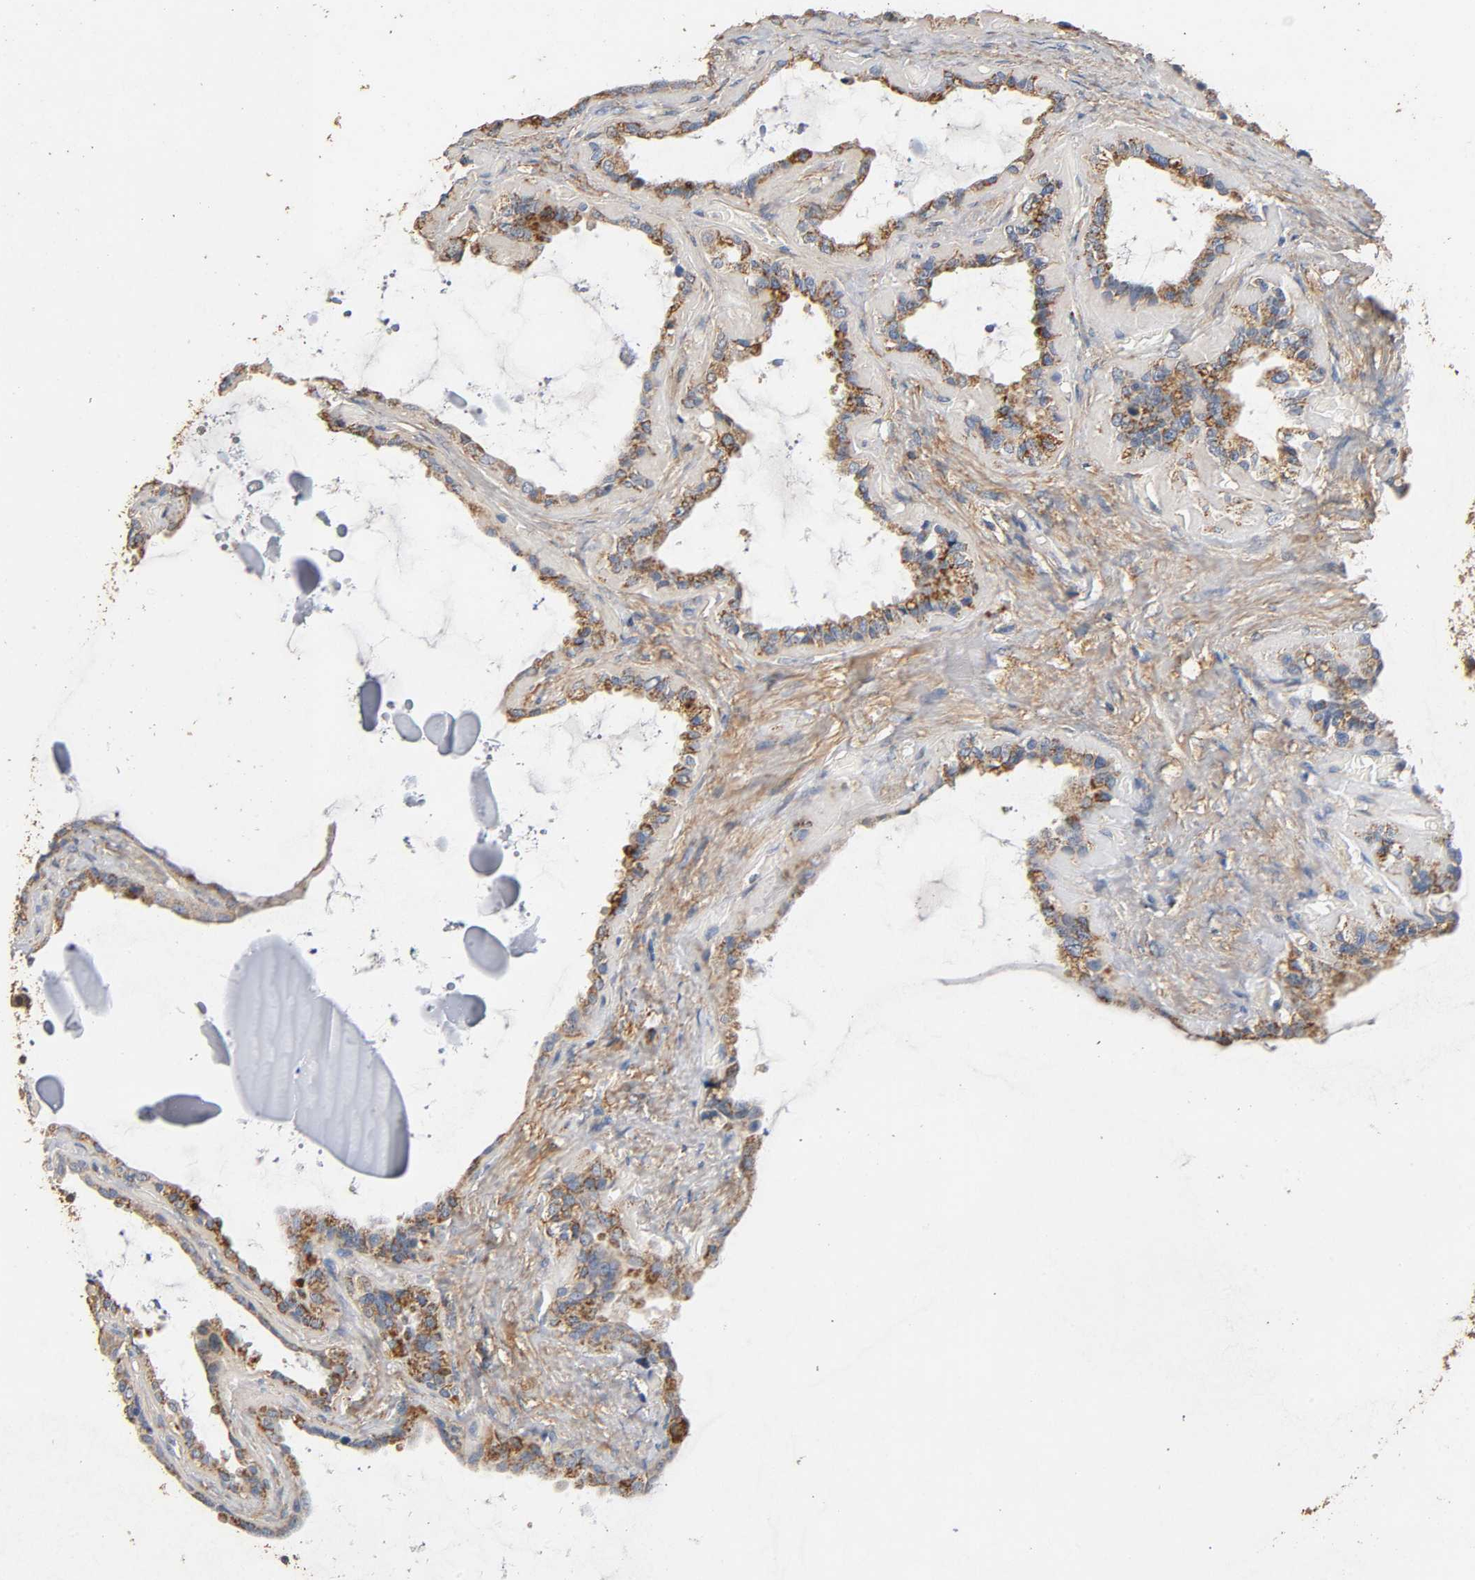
{"staining": {"intensity": "moderate", "quantity": "25%-75%", "location": "cytoplasmic/membranous"}, "tissue": "seminal vesicle", "cell_type": "Glandular cells", "image_type": "normal", "snomed": [{"axis": "morphology", "description": "Normal tissue, NOS"}, {"axis": "morphology", "description": "Inflammation, NOS"}, {"axis": "topography", "description": "Urinary bladder"}, {"axis": "topography", "description": "Prostate"}, {"axis": "topography", "description": "Seminal veicle"}], "caption": "The image demonstrates staining of unremarkable seminal vesicle, revealing moderate cytoplasmic/membranous protein positivity (brown color) within glandular cells.", "gene": "NDUFS3", "patient": {"sex": "male", "age": 82}}